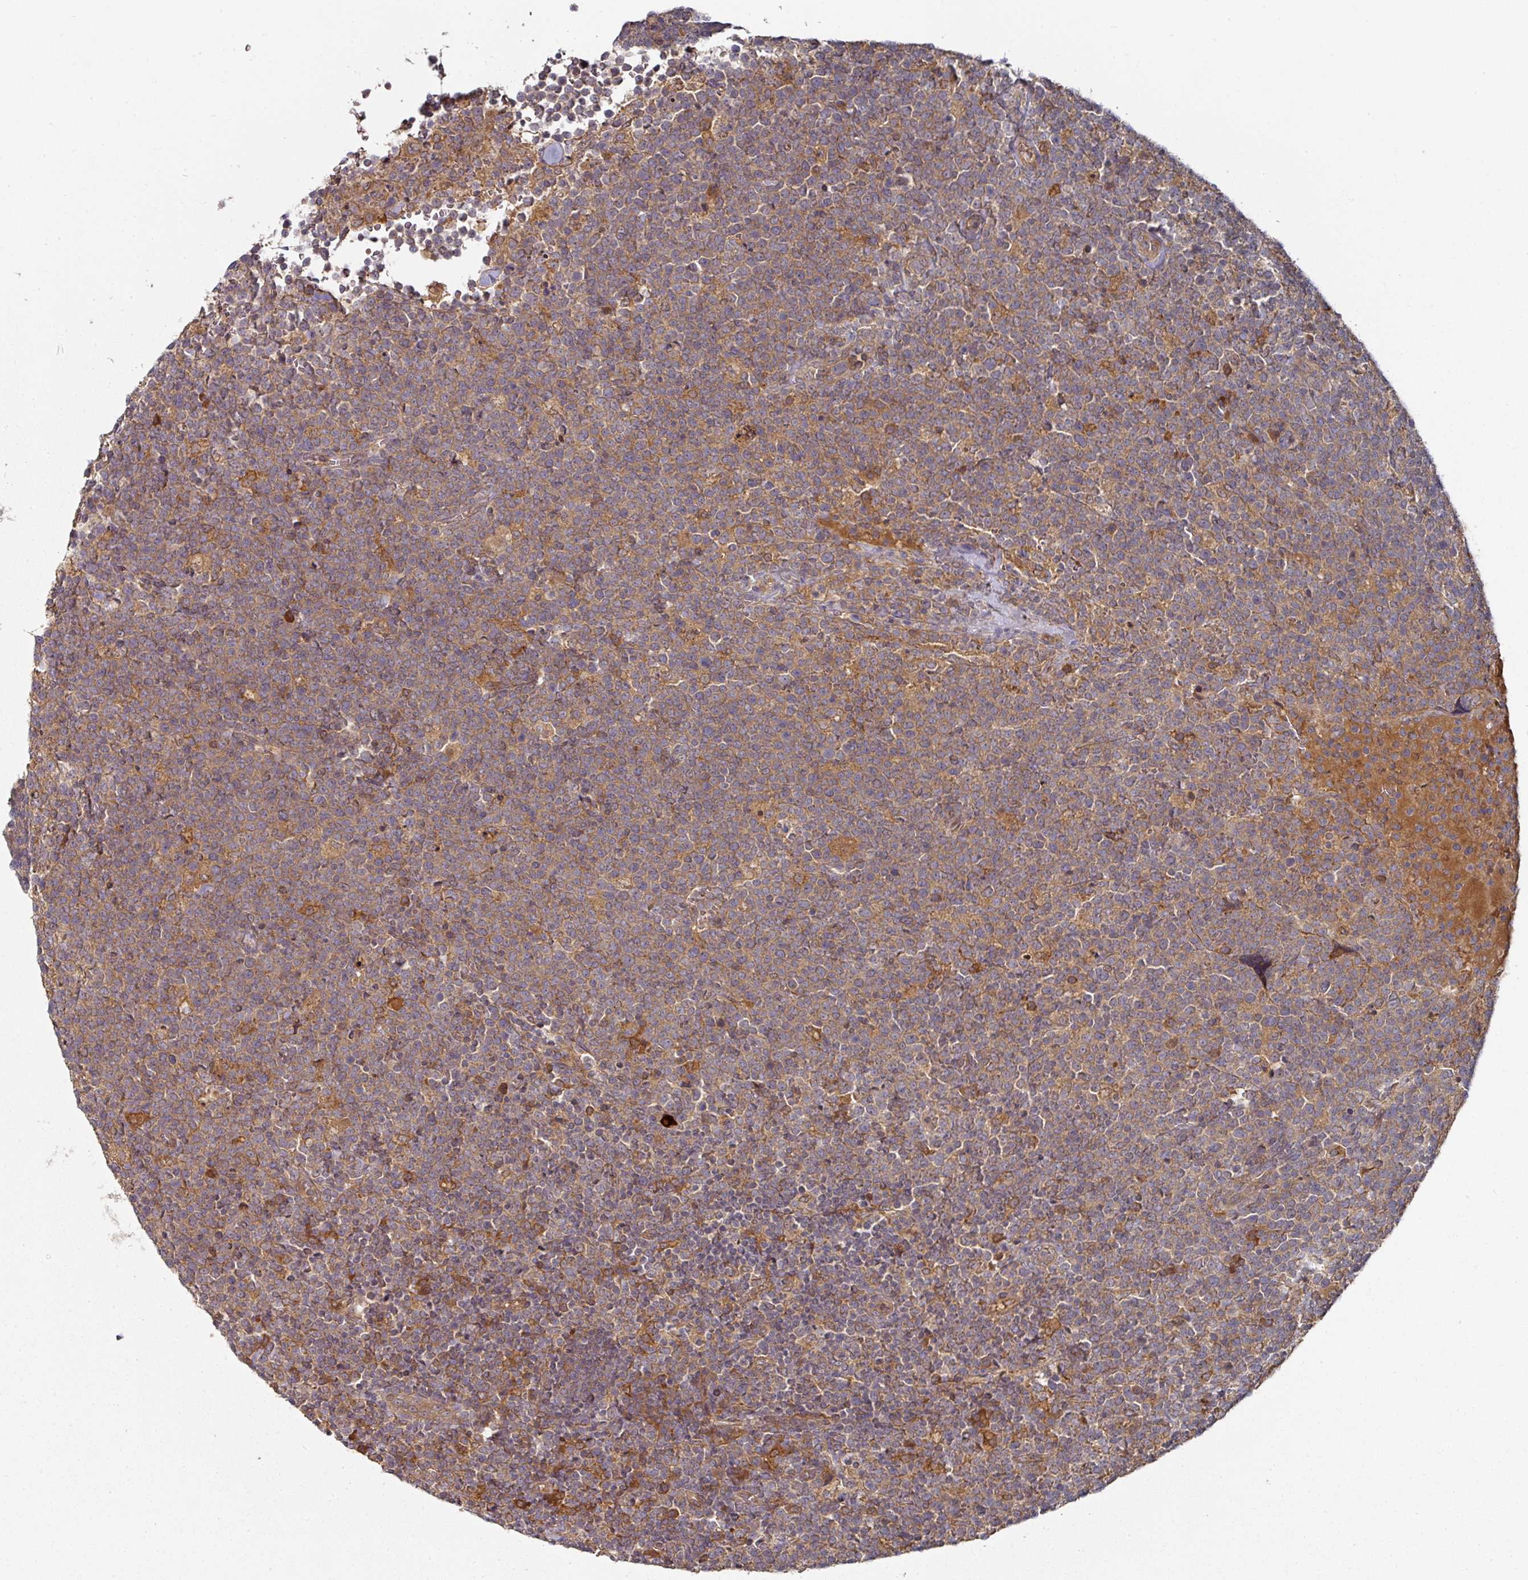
{"staining": {"intensity": "moderate", "quantity": ">75%", "location": "cytoplasmic/membranous"}, "tissue": "lymphoma", "cell_type": "Tumor cells", "image_type": "cancer", "snomed": [{"axis": "morphology", "description": "Malignant lymphoma, non-Hodgkin's type, High grade"}, {"axis": "topography", "description": "Lymph node"}], "caption": "Immunohistochemical staining of high-grade malignant lymphoma, non-Hodgkin's type displays moderate cytoplasmic/membranous protein expression in about >75% of tumor cells.", "gene": "CEP95", "patient": {"sex": "male", "age": 61}}